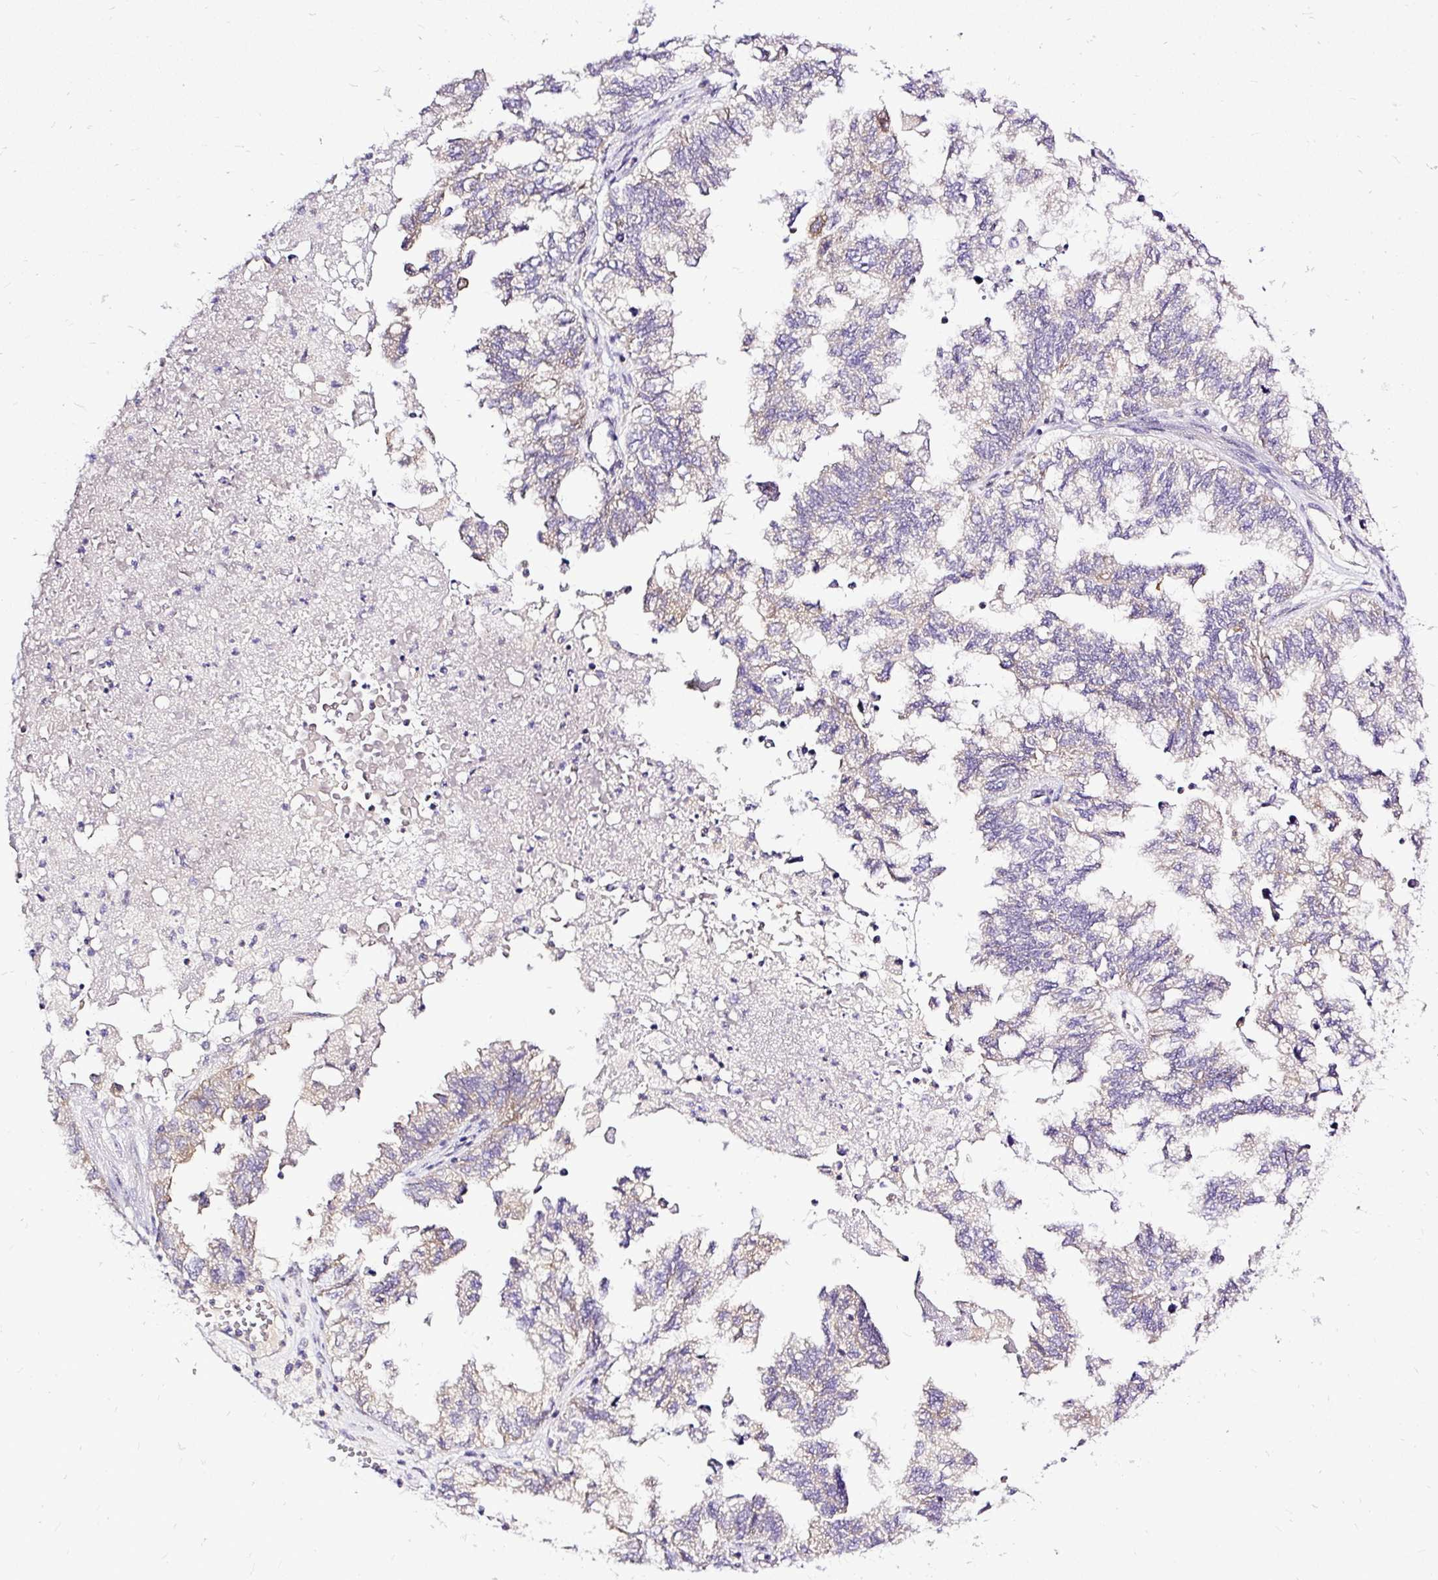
{"staining": {"intensity": "weak", "quantity": "<25%", "location": "cytoplasmic/membranous"}, "tissue": "ovarian cancer", "cell_type": "Tumor cells", "image_type": "cancer", "snomed": [{"axis": "morphology", "description": "Cystadenocarcinoma, mucinous, NOS"}, {"axis": "topography", "description": "Ovary"}], "caption": "Immunohistochemistry of ovarian mucinous cystadenocarcinoma demonstrates no positivity in tumor cells.", "gene": "AMFR", "patient": {"sex": "female", "age": 72}}